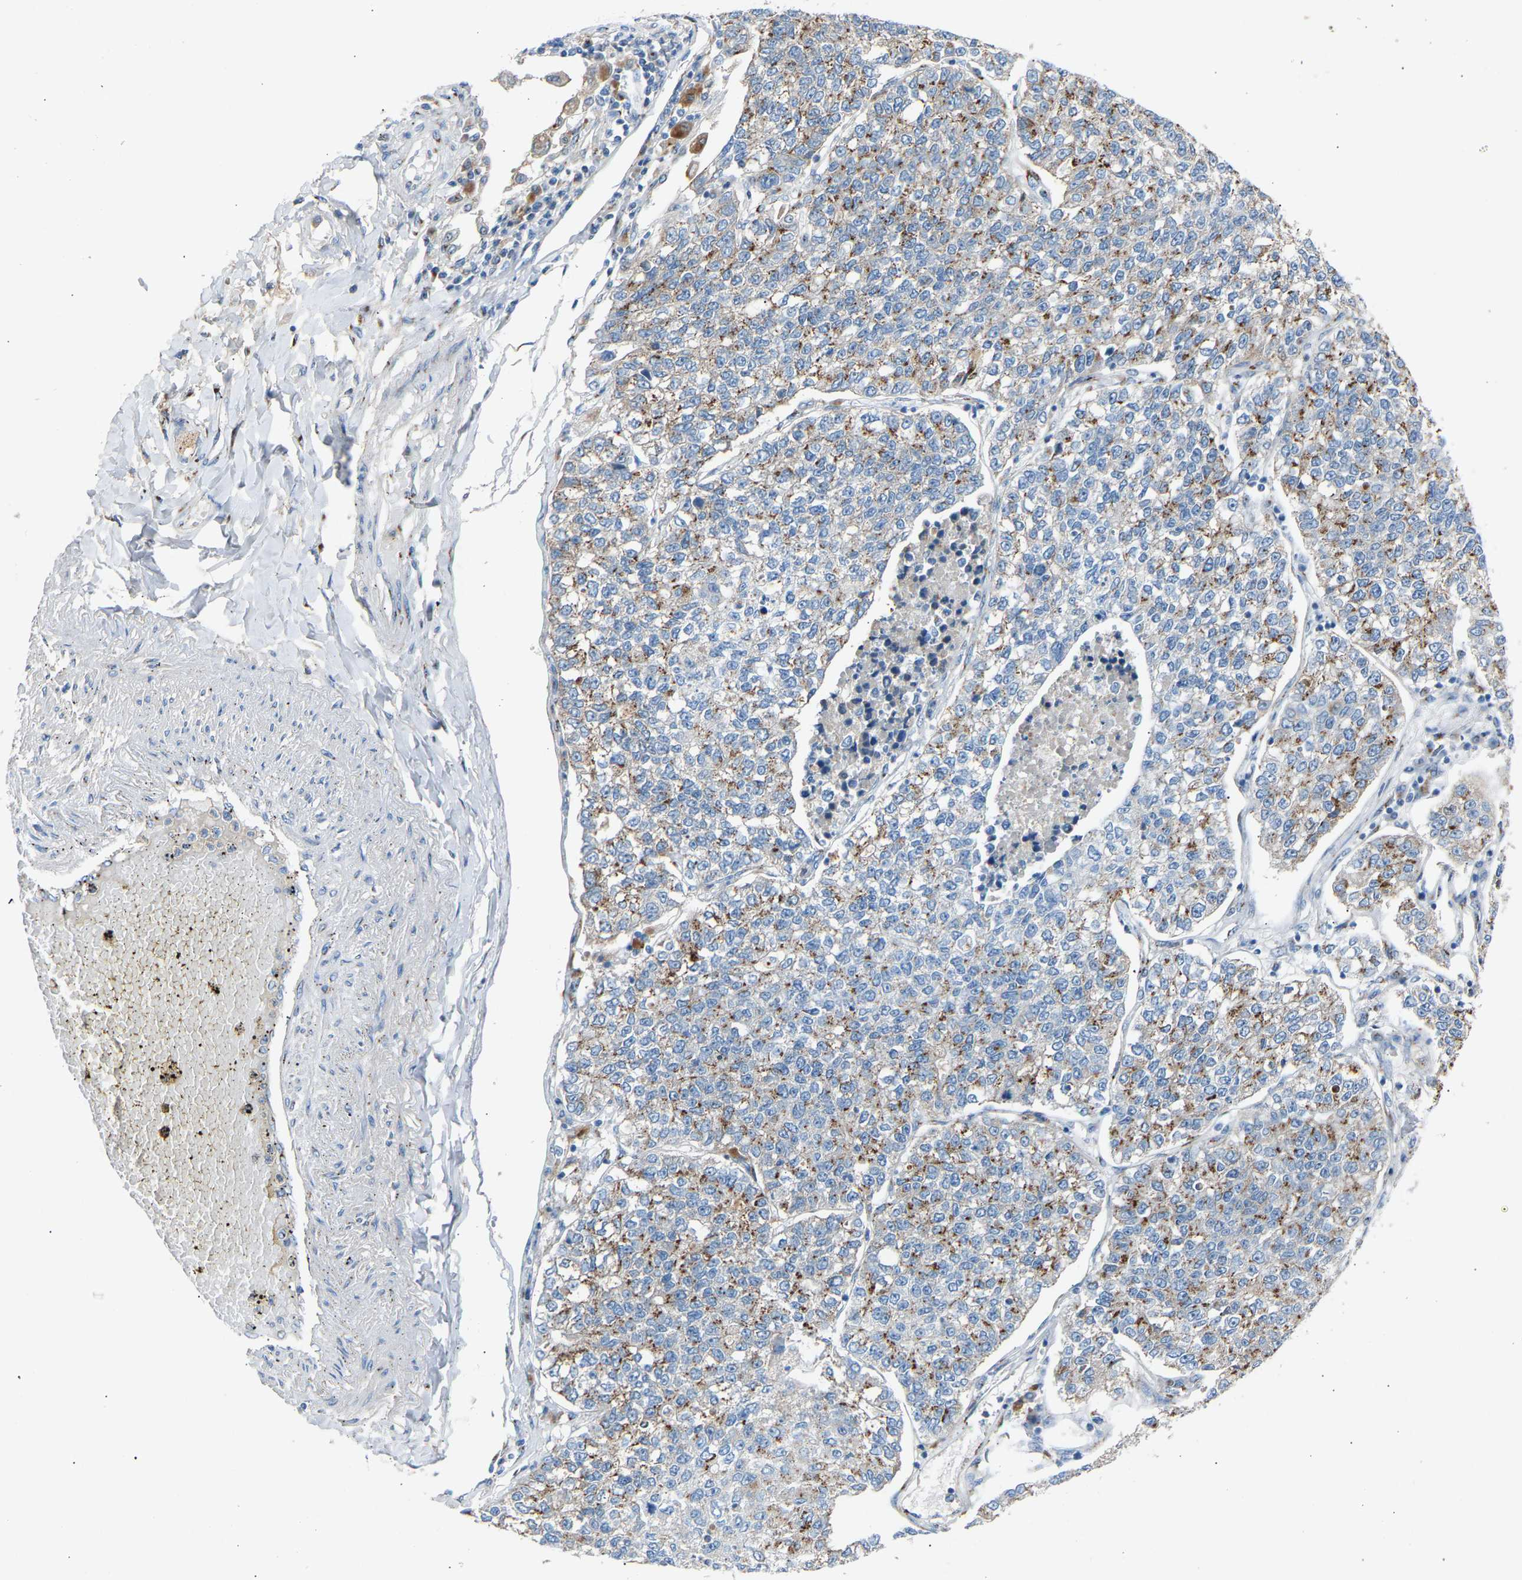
{"staining": {"intensity": "moderate", "quantity": "25%-75%", "location": "cytoplasmic/membranous"}, "tissue": "lung cancer", "cell_type": "Tumor cells", "image_type": "cancer", "snomed": [{"axis": "morphology", "description": "Adenocarcinoma, NOS"}, {"axis": "topography", "description": "Lung"}], "caption": "Lung cancer stained for a protein demonstrates moderate cytoplasmic/membranous positivity in tumor cells.", "gene": "CYREN", "patient": {"sex": "male", "age": 49}}